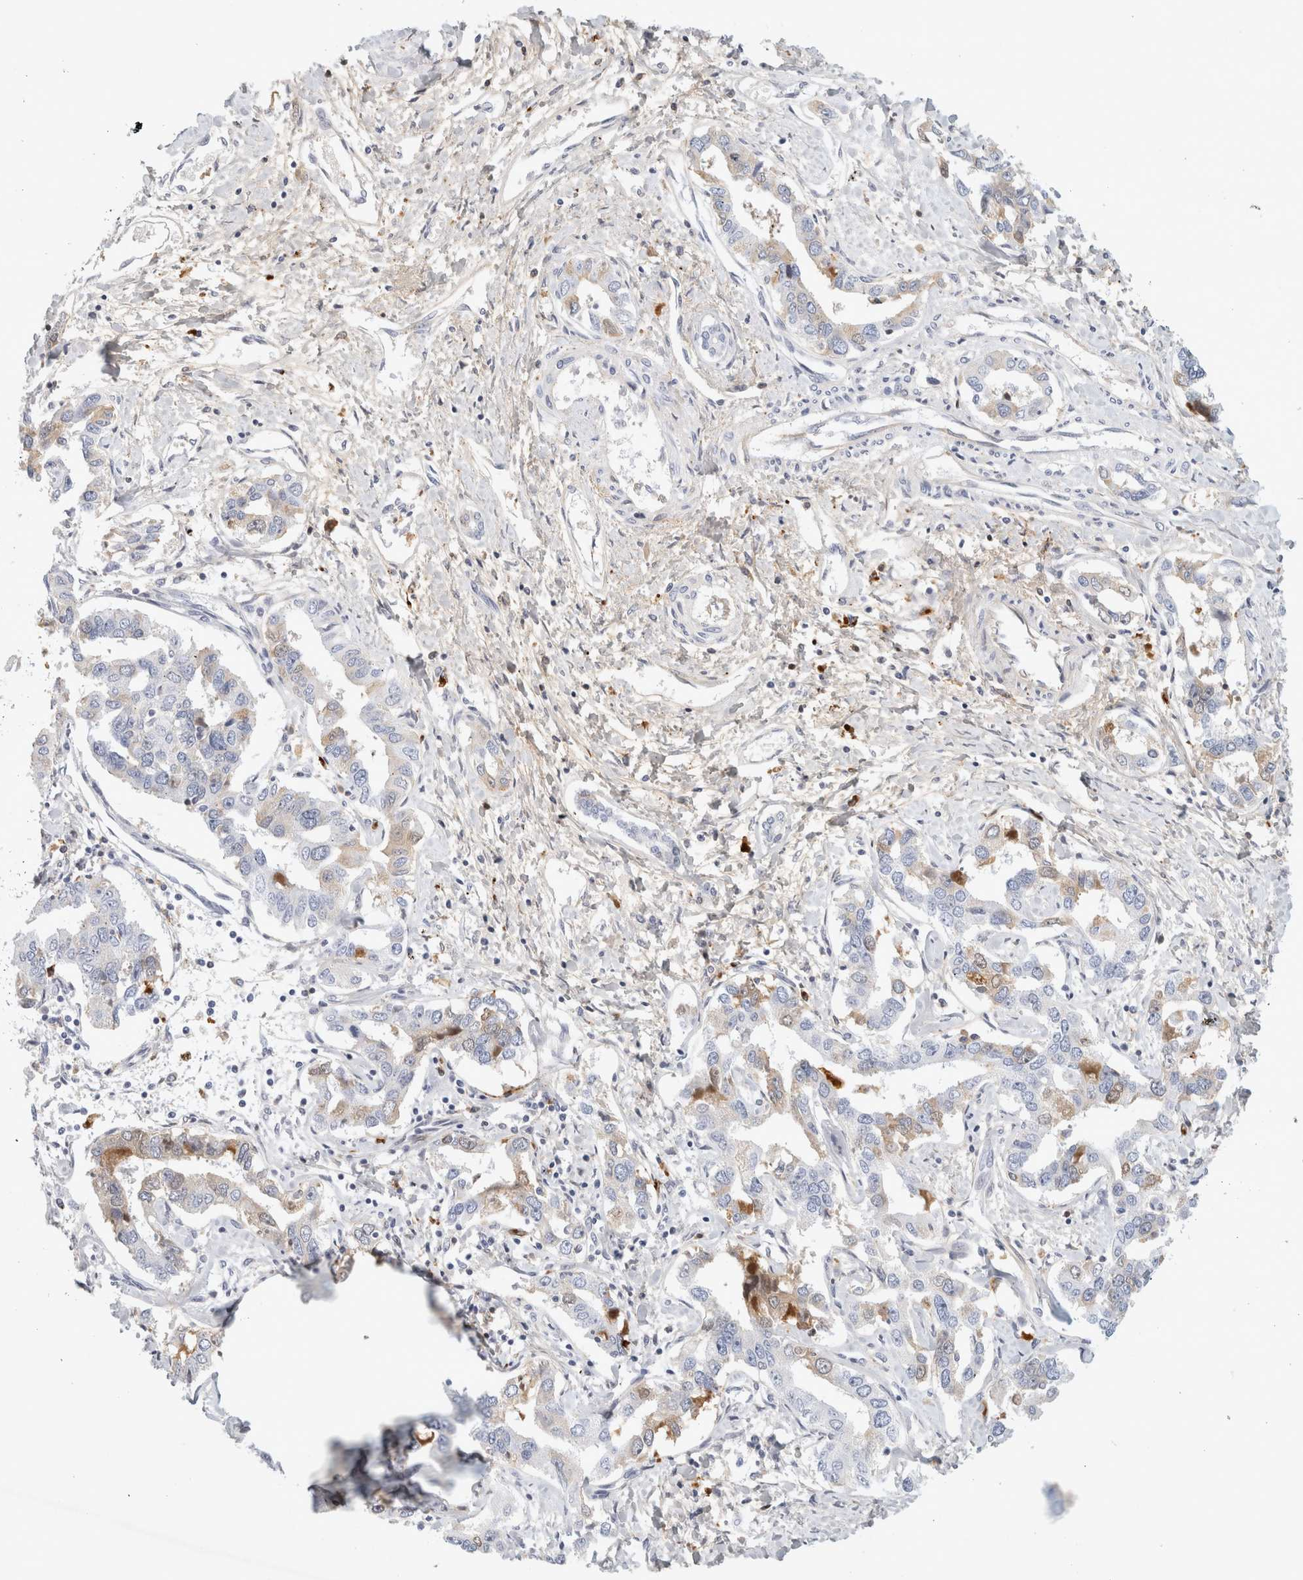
{"staining": {"intensity": "weak", "quantity": "<25%", "location": "cytoplasmic/membranous"}, "tissue": "liver cancer", "cell_type": "Tumor cells", "image_type": "cancer", "snomed": [{"axis": "morphology", "description": "Cholangiocarcinoma"}, {"axis": "topography", "description": "Liver"}], "caption": "There is no significant staining in tumor cells of liver cancer.", "gene": "FGL2", "patient": {"sex": "male", "age": 59}}